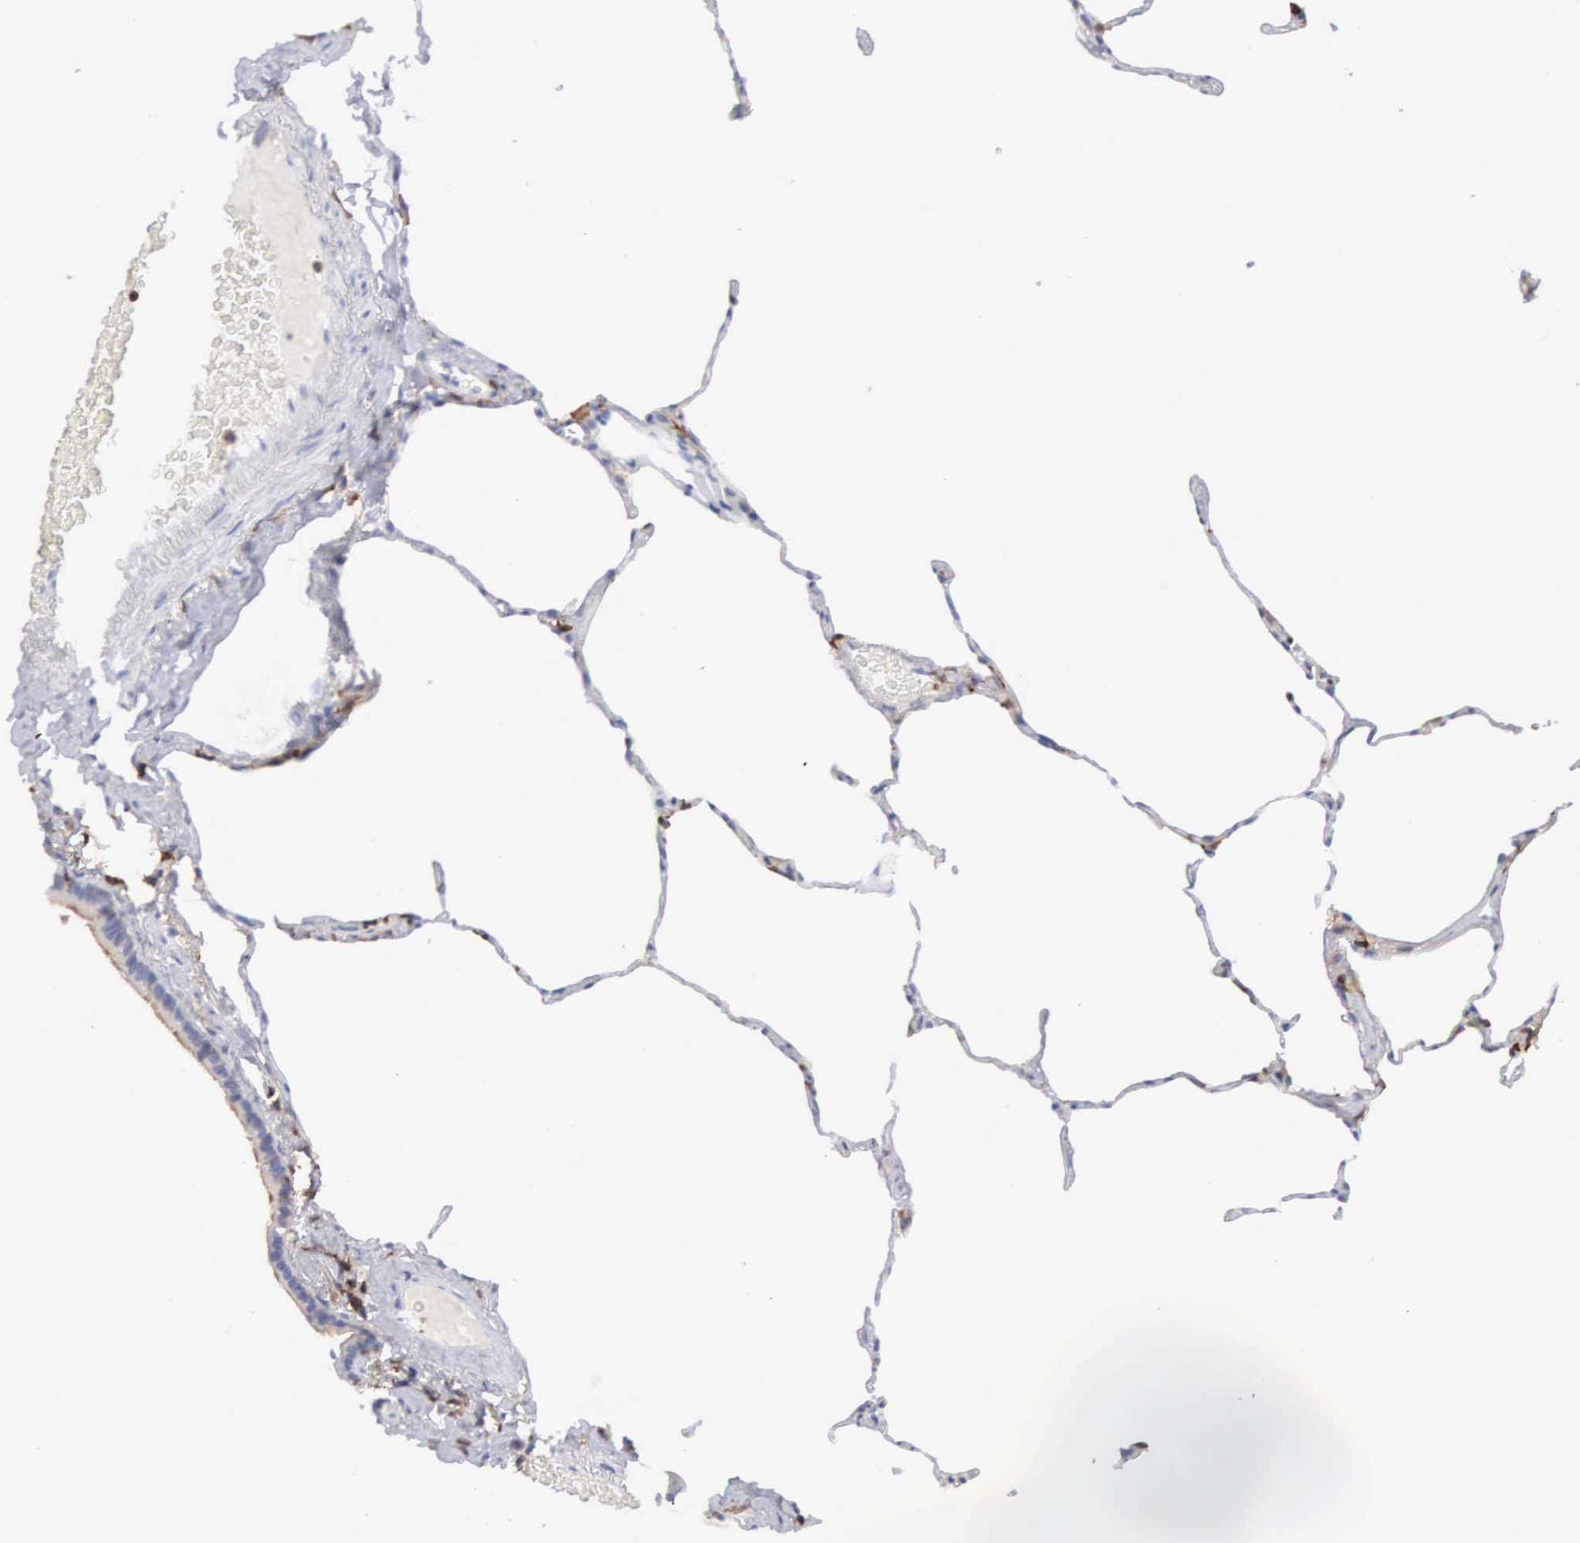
{"staining": {"intensity": "negative", "quantity": "none", "location": "none"}, "tissue": "lung", "cell_type": "Alveolar cells", "image_type": "normal", "snomed": [{"axis": "morphology", "description": "Normal tissue, NOS"}, {"axis": "topography", "description": "Lung"}], "caption": "DAB immunohistochemical staining of unremarkable human lung shows no significant staining in alveolar cells. The staining is performed using DAB brown chromogen with nuclei counter-stained in using hematoxylin.", "gene": "ENSG00000285304", "patient": {"sex": "female", "age": 75}}